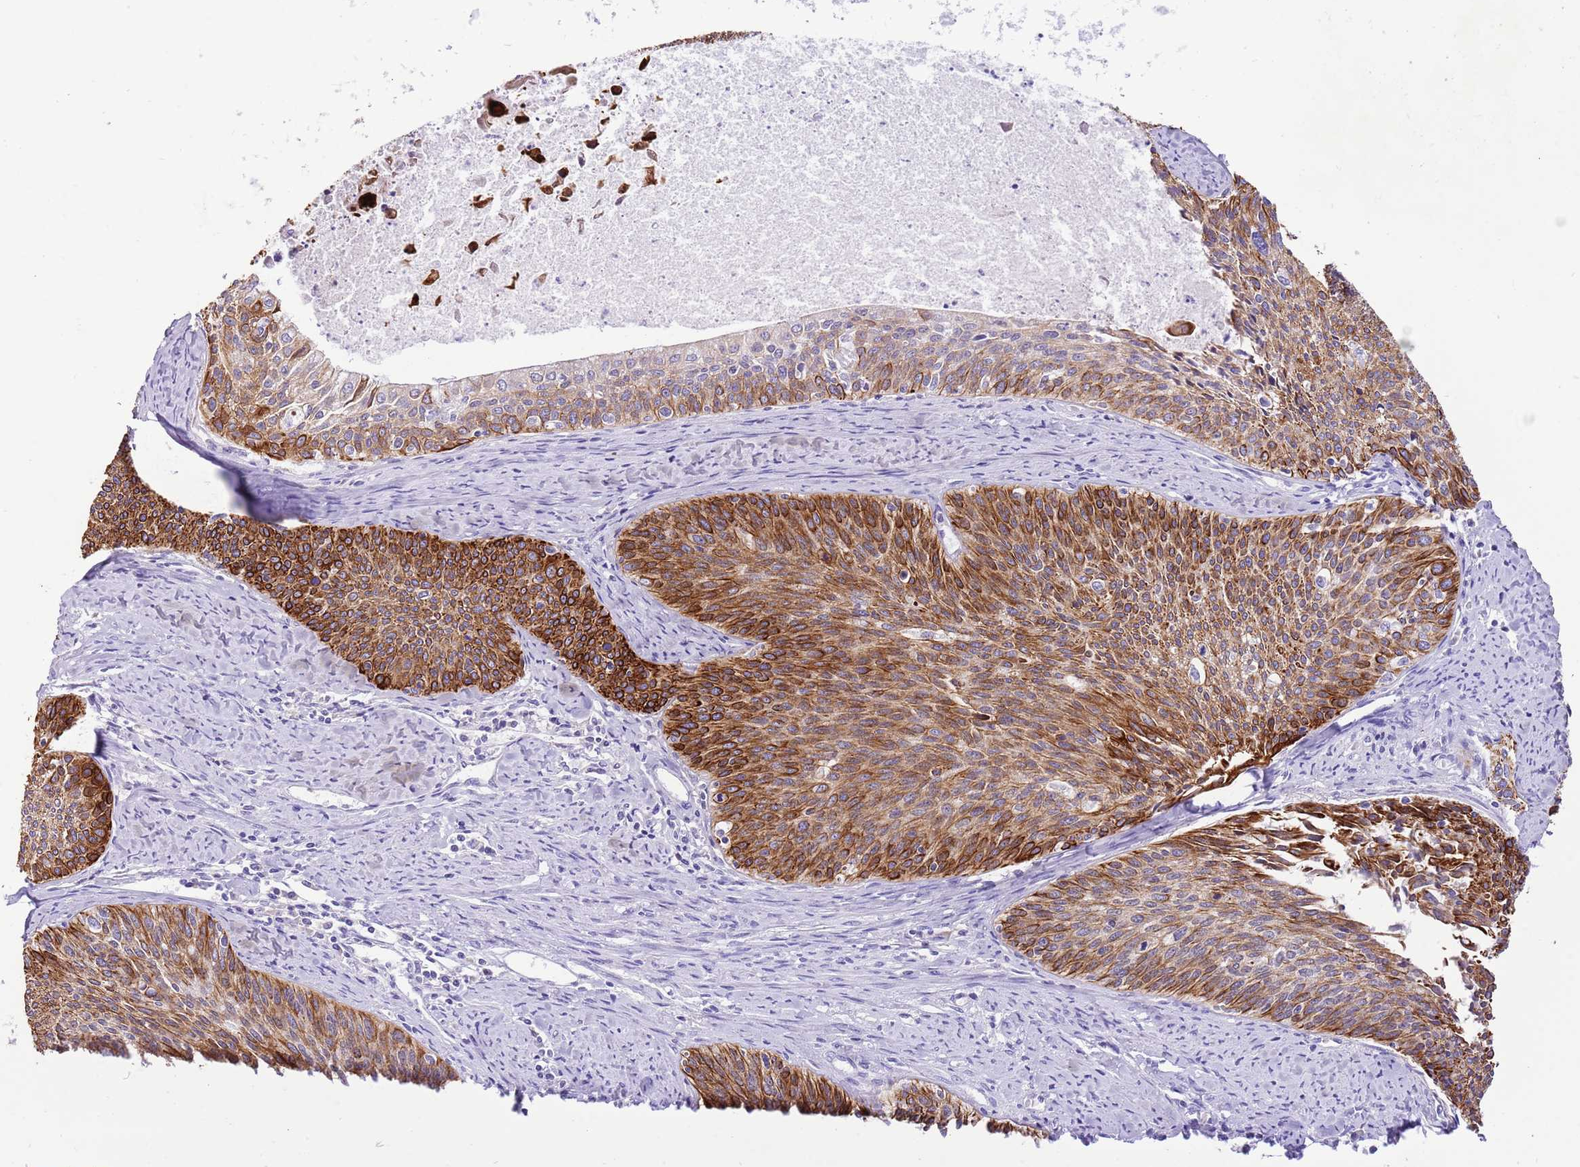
{"staining": {"intensity": "strong", "quantity": ">75%", "location": "cytoplasmic/membranous"}, "tissue": "cervical cancer", "cell_type": "Tumor cells", "image_type": "cancer", "snomed": [{"axis": "morphology", "description": "Squamous cell carcinoma, NOS"}, {"axis": "topography", "description": "Cervix"}], "caption": "Tumor cells show high levels of strong cytoplasmic/membranous expression in about >75% of cells in human squamous cell carcinoma (cervical).", "gene": "R3HDM4", "patient": {"sex": "female", "age": 55}}